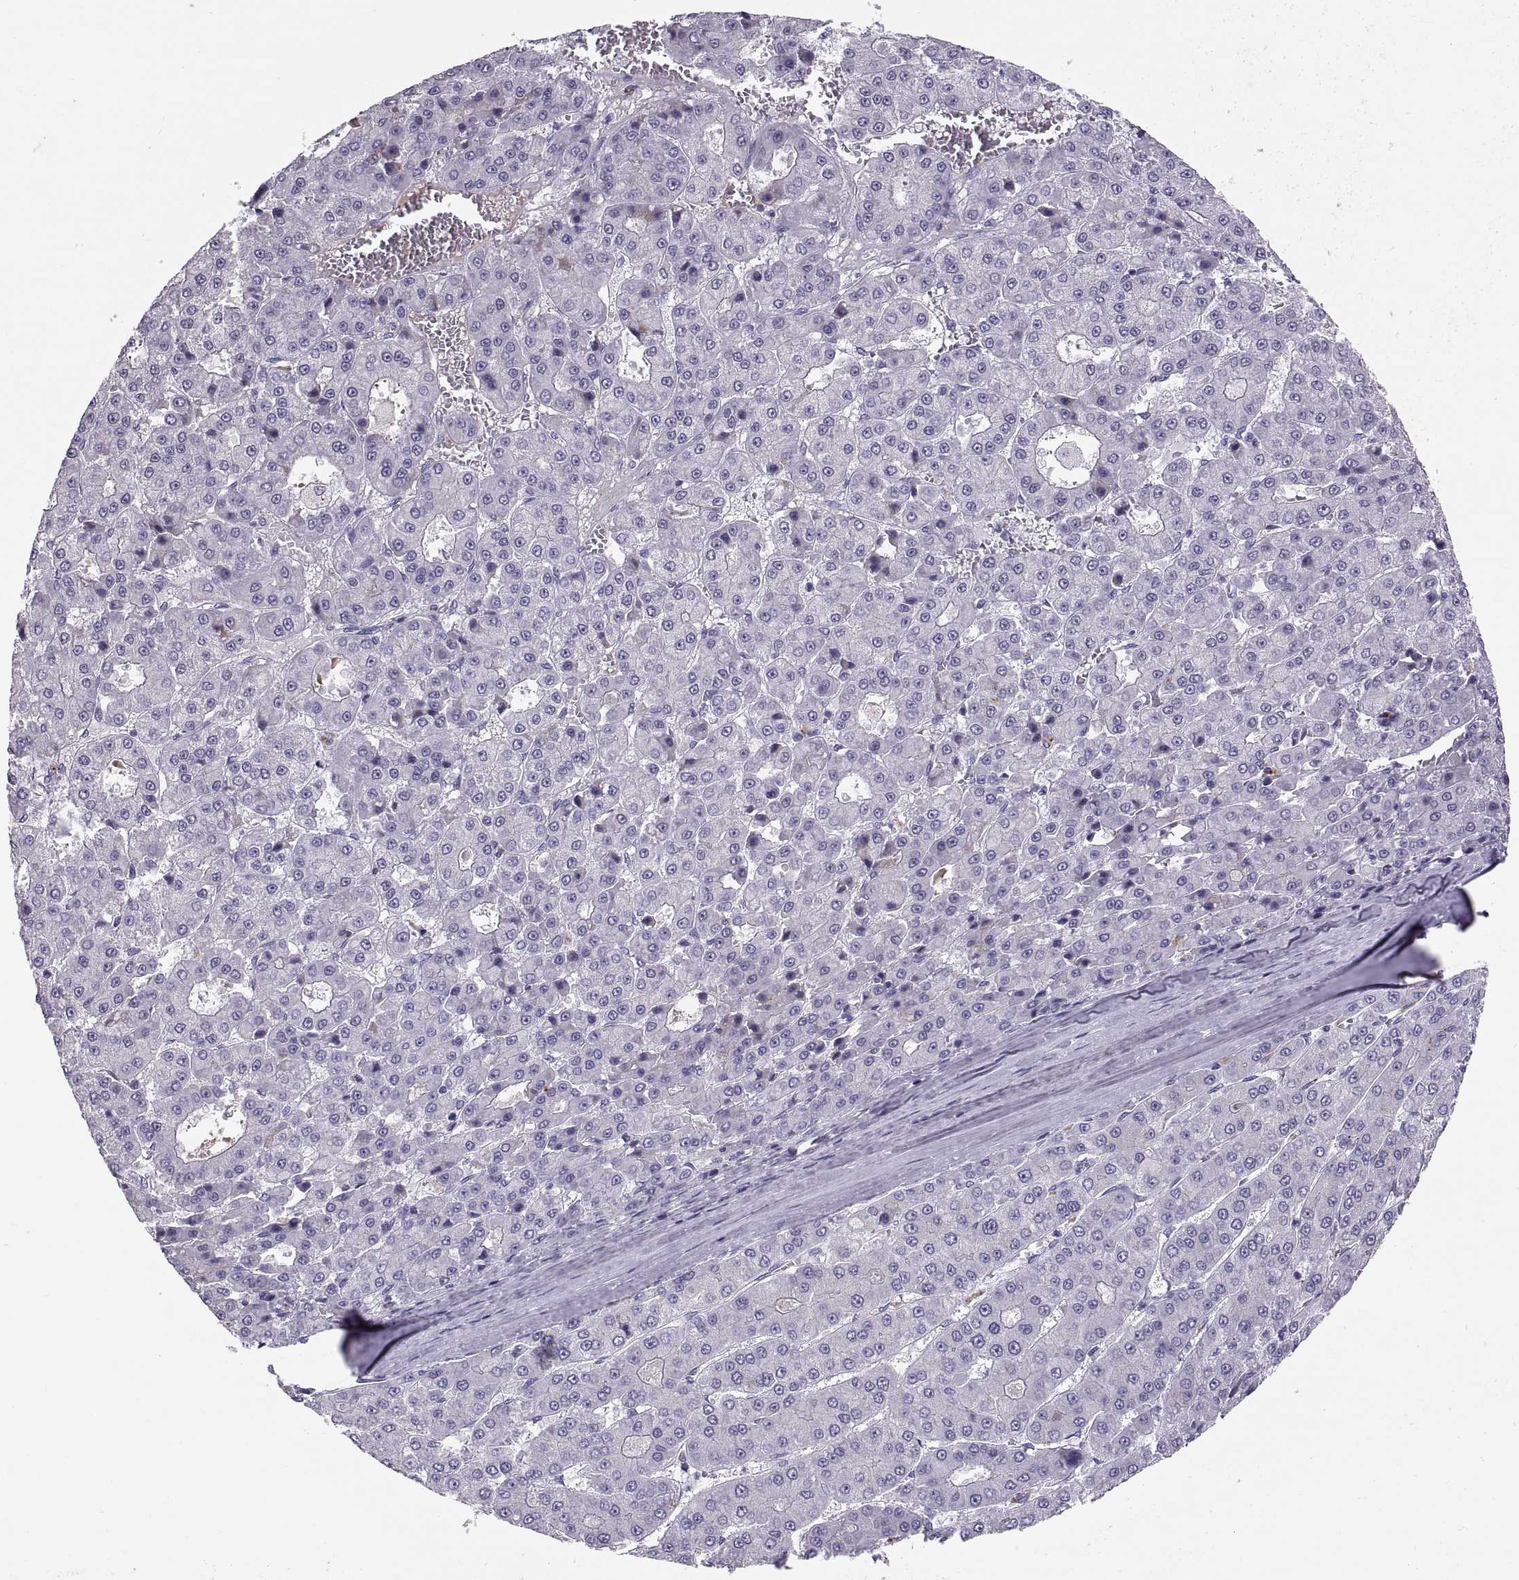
{"staining": {"intensity": "negative", "quantity": "none", "location": "none"}, "tissue": "liver cancer", "cell_type": "Tumor cells", "image_type": "cancer", "snomed": [{"axis": "morphology", "description": "Carcinoma, Hepatocellular, NOS"}, {"axis": "topography", "description": "Liver"}], "caption": "This is an IHC micrograph of human liver hepatocellular carcinoma. There is no expression in tumor cells.", "gene": "QRICH2", "patient": {"sex": "male", "age": 70}}